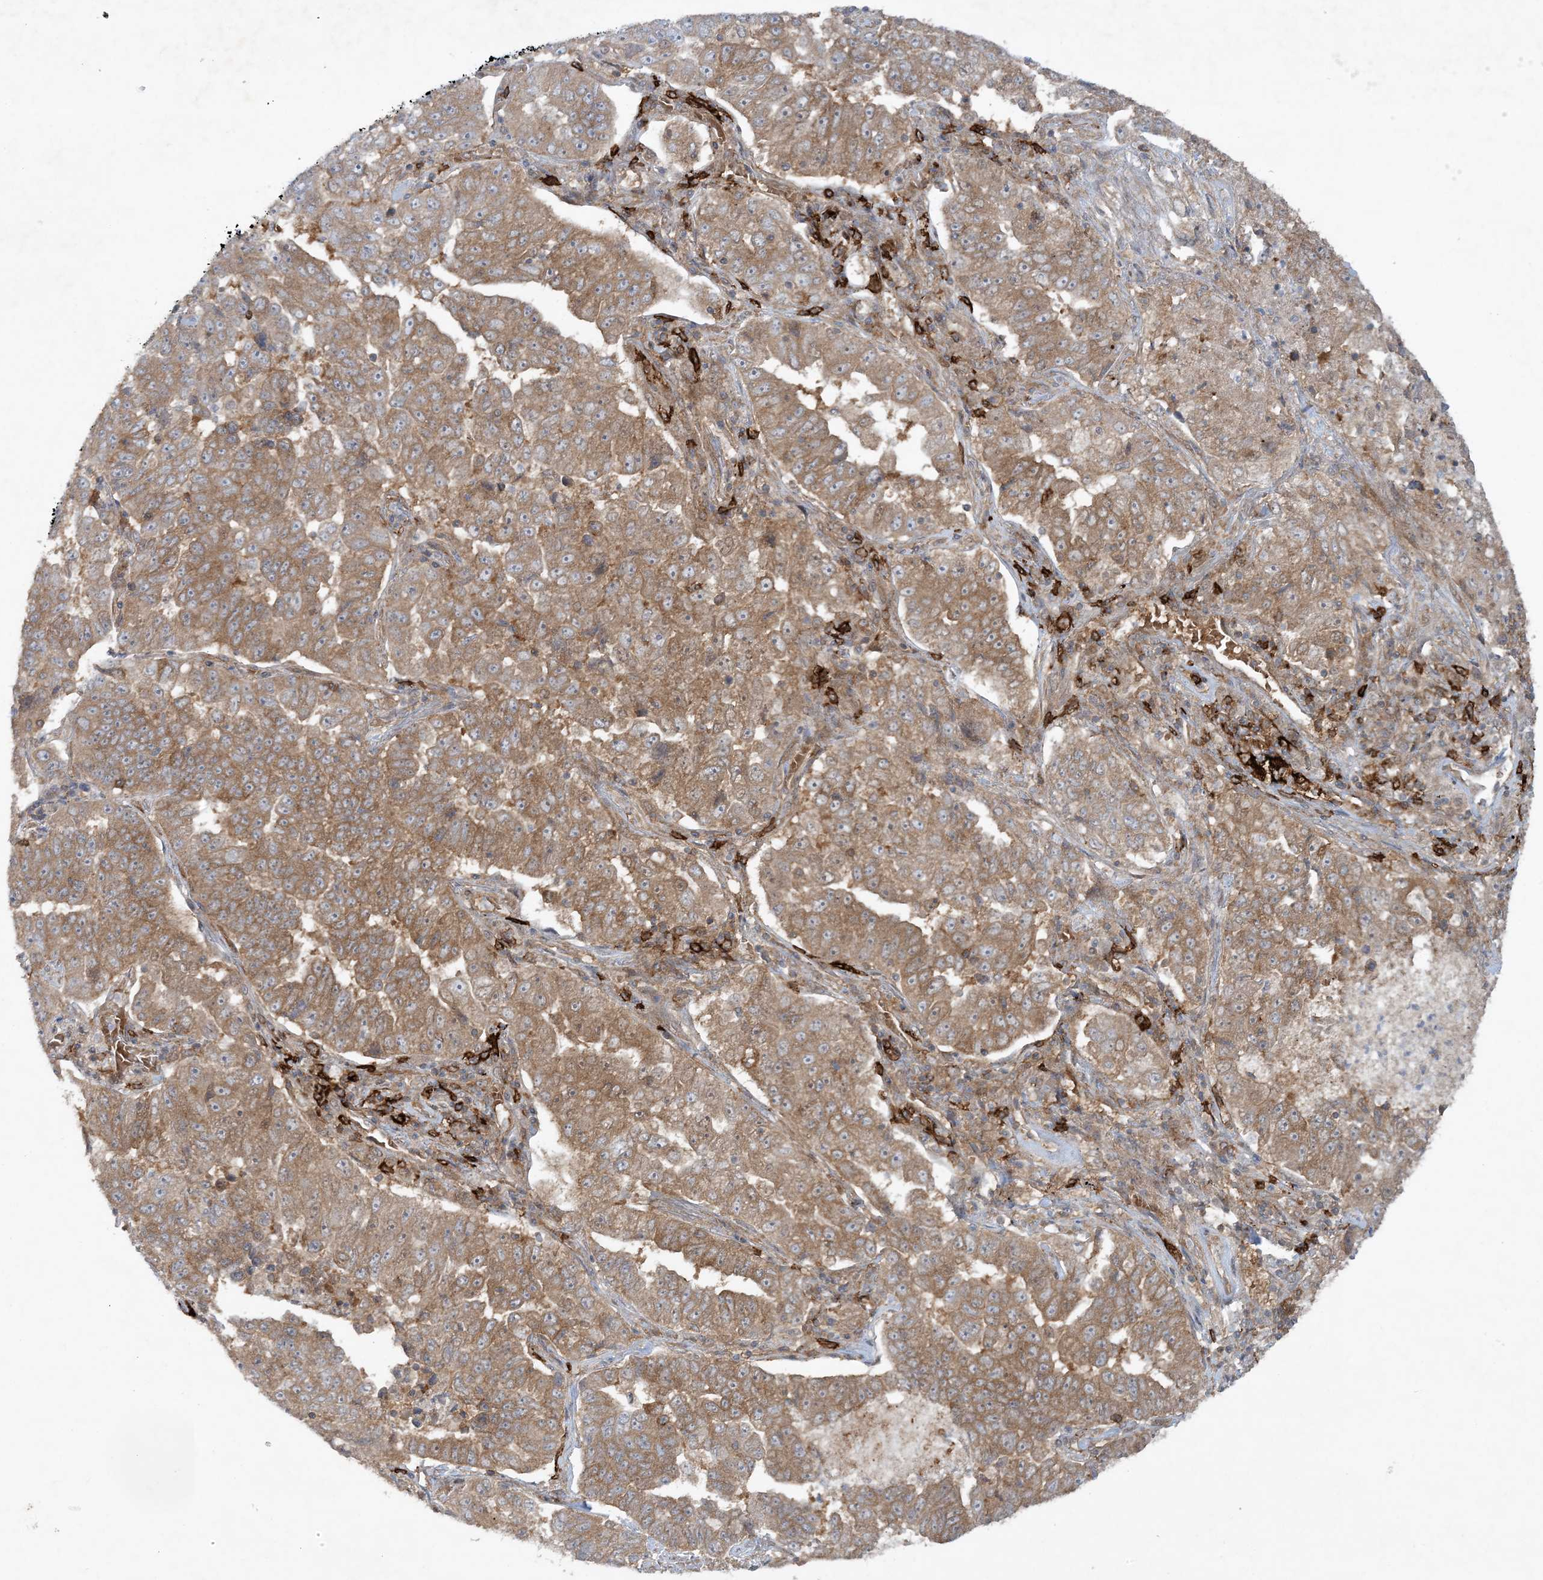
{"staining": {"intensity": "moderate", "quantity": ">75%", "location": "cytoplasmic/membranous"}, "tissue": "lung cancer", "cell_type": "Tumor cells", "image_type": "cancer", "snomed": [{"axis": "morphology", "description": "Adenocarcinoma, NOS"}, {"axis": "topography", "description": "Lung"}], "caption": "Immunohistochemical staining of lung cancer reveals medium levels of moderate cytoplasmic/membranous expression in about >75% of tumor cells.", "gene": "STAM2", "patient": {"sex": "female", "age": 51}}